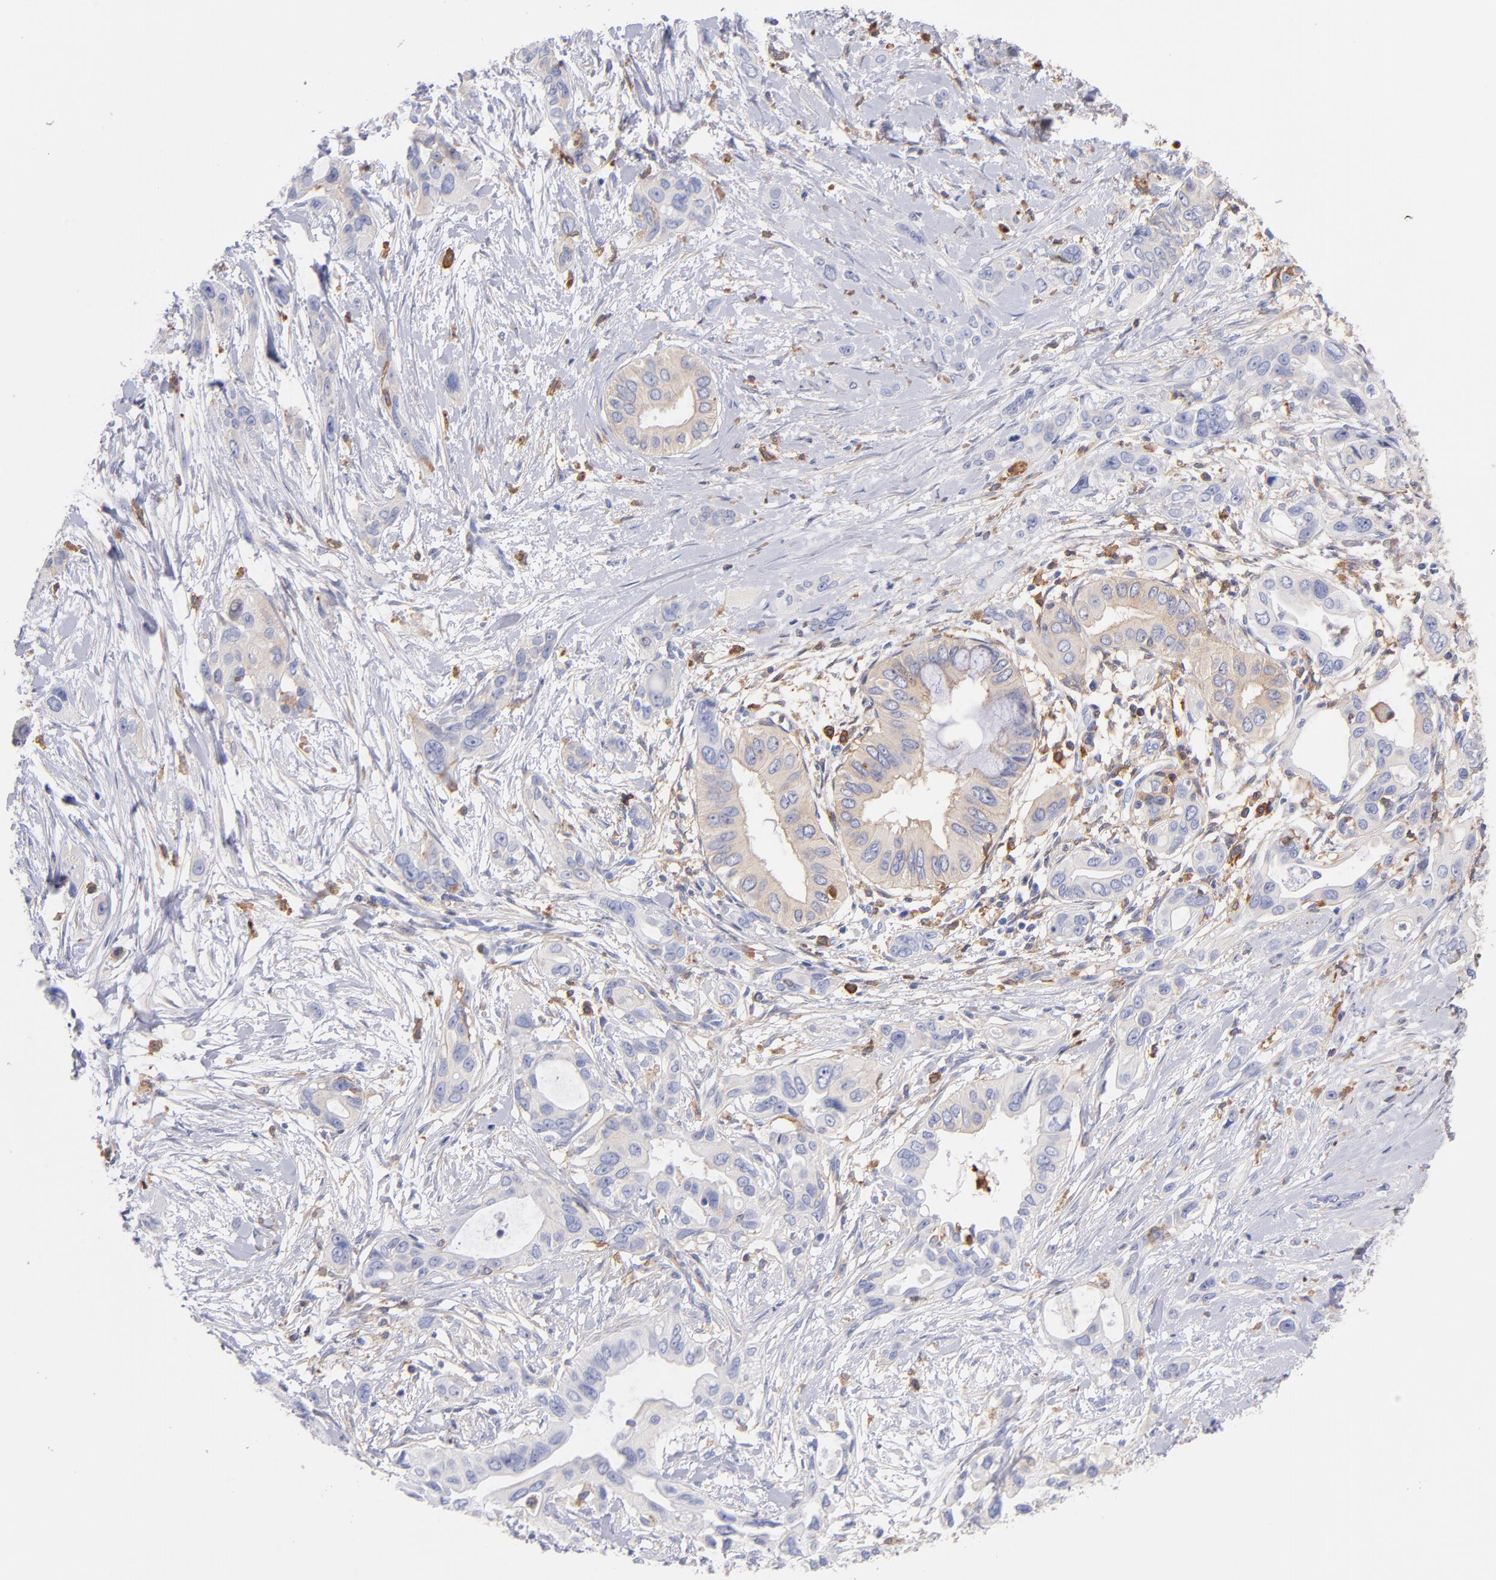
{"staining": {"intensity": "weak", "quantity": "25%-75%", "location": "cytoplasmic/membranous"}, "tissue": "pancreatic cancer", "cell_type": "Tumor cells", "image_type": "cancer", "snomed": [{"axis": "morphology", "description": "Adenocarcinoma, NOS"}, {"axis": "topography", "description": "Pancreas"}], "caption": "IHC (DAB (3,3'-diaminobenzidine)) staining of human pancreatic adenocarcinoma shows weak cytoplasmic/membranous protein positivity in about 25%-75% of tumor cells. (Brightfield microscopy of DAB IHC at high magnification).", "gene": "PRKCA", "patient": {"sex": "female", "age": 60}}